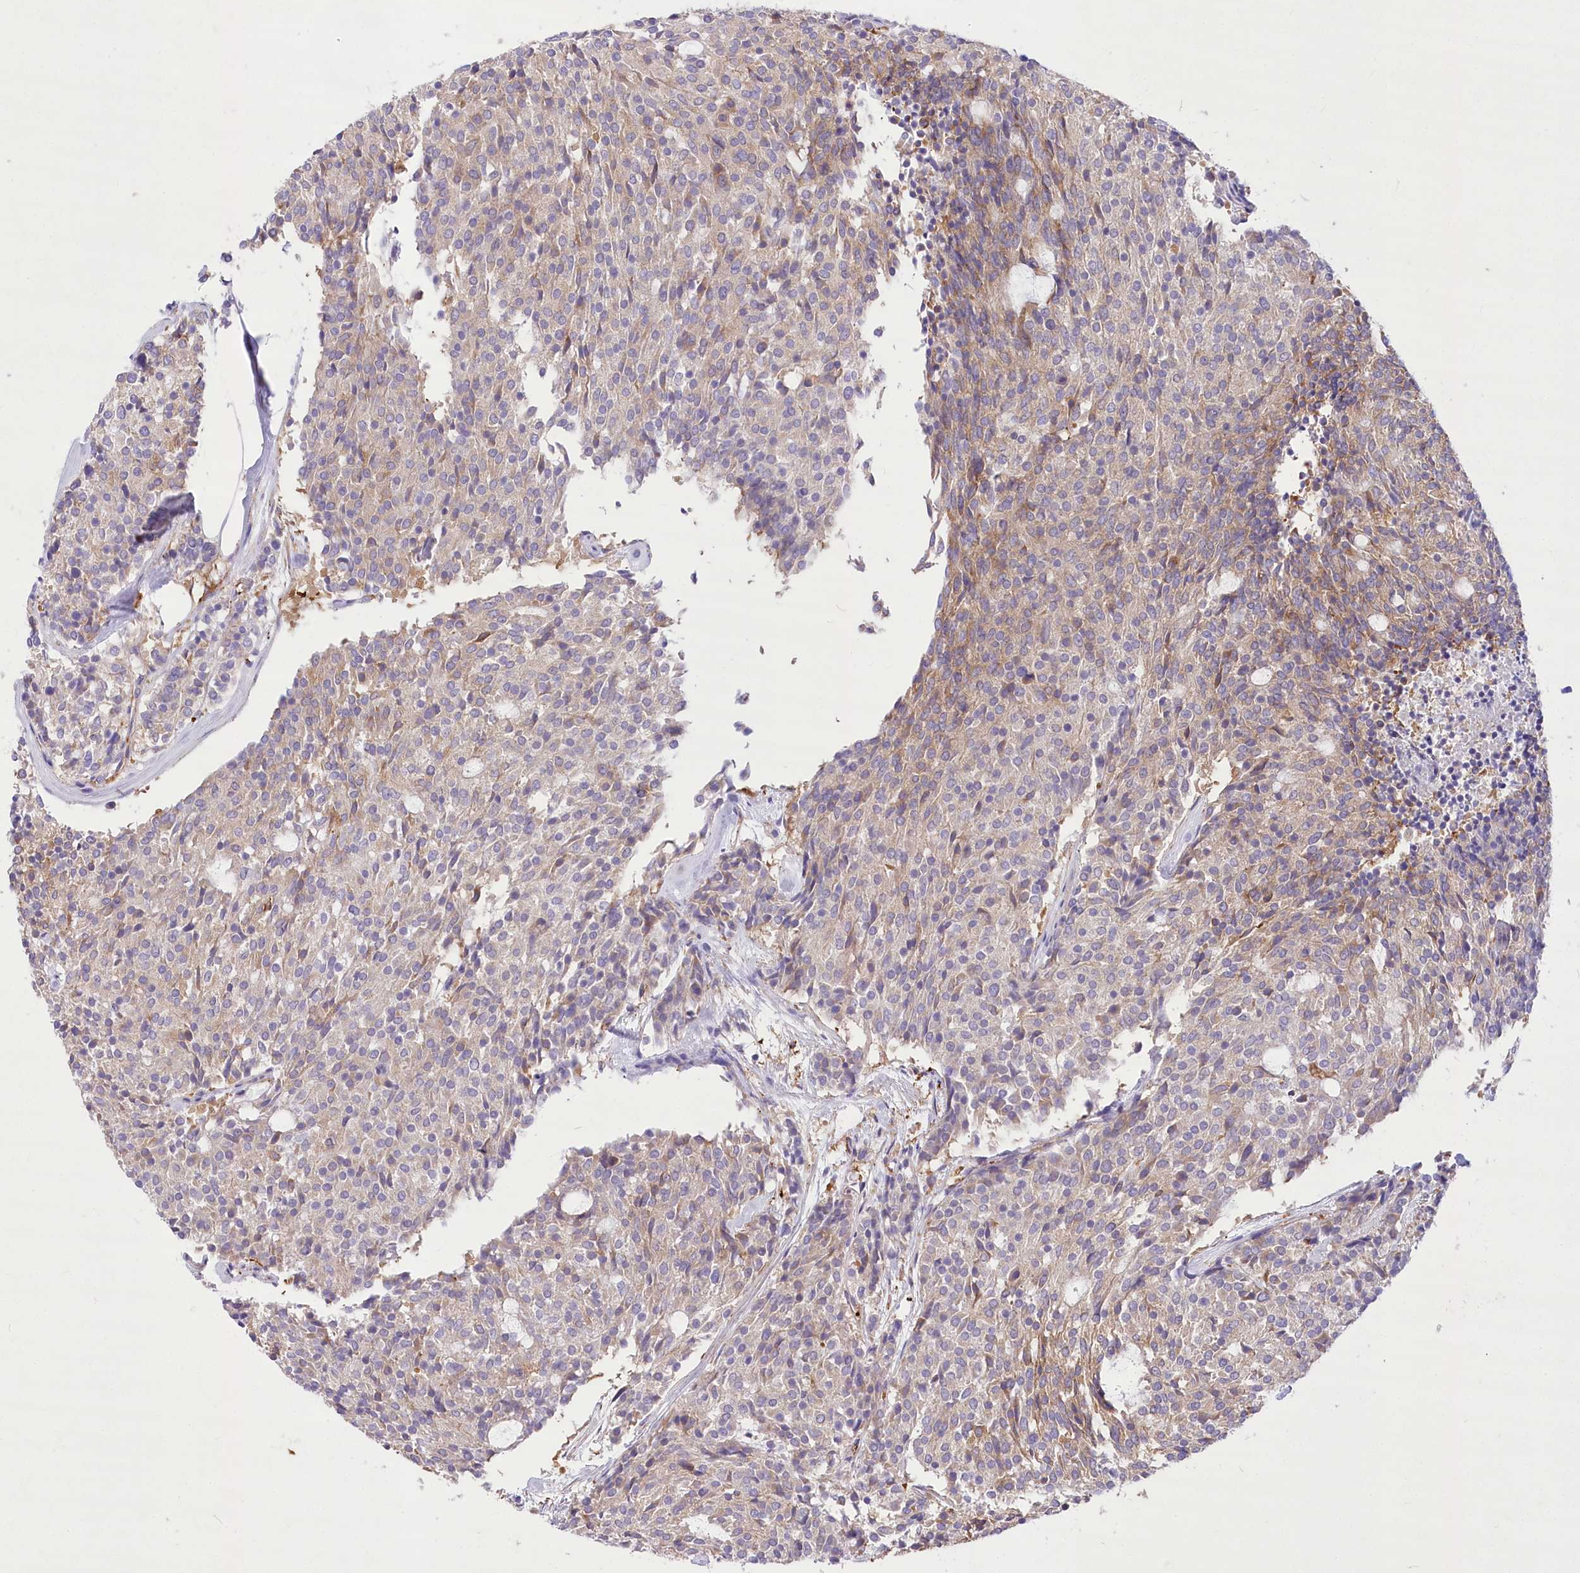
{"staining": {"intensity": "negative", "quantity": "none", "location": "none"}, "tissue": "carcinoid", "cell_type": "Tumor cells", "image_type": "cancer", "snomed": [{"axis": "morphology", "description": "Carcinoid, malignant, NOS"}, {"axis": "topography", "description": "Pancreas"}], "caption": "Carcinoid stained for a protein using immunohistochemistry (IHC) shows no positivity tumor cells.", "gene": "ANGPTL3", "patient": {"sex": "female", "age": 54}}